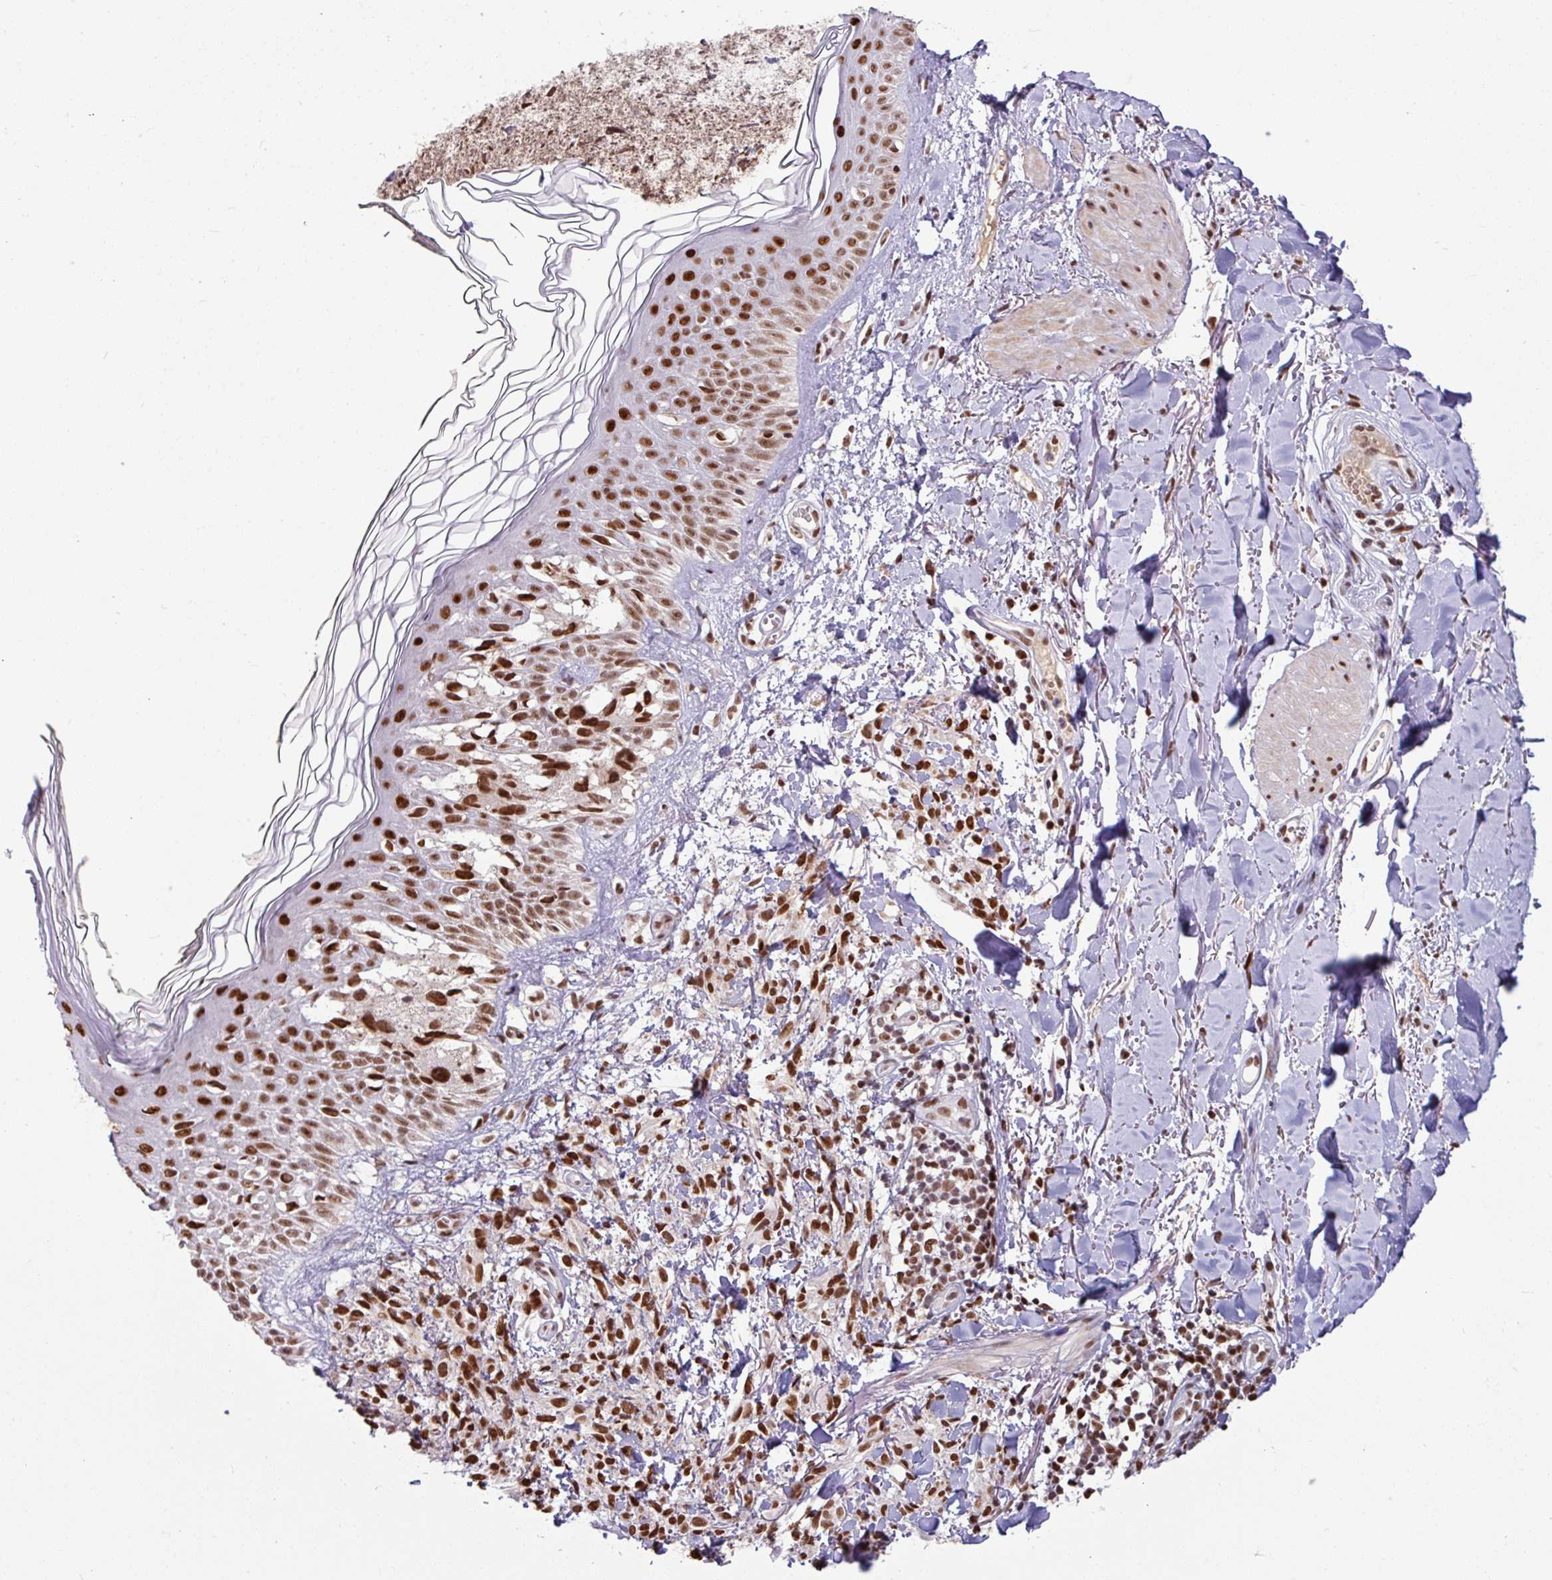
{"staining": {"intensity": "strong", "quantity": ">75%", "location": "nuclear"}, "tissue": "melanoma", "cell_type": "Tumor cells", "image_type": "cancer", "snomed": [{"axis": "morphology", "description": "Malignant melanoma, NOS"}, {"axis": "topography", "description": "Skin of forearm"}], "caption": "A micrograph of human melanoma stained for a protein demonstrates strong nuclear brown staining in tumor cells. (IHC, brightfield microscopy, high magnification).", "gene": "TDG", "patient": {"sex": "female", "age": 65}}